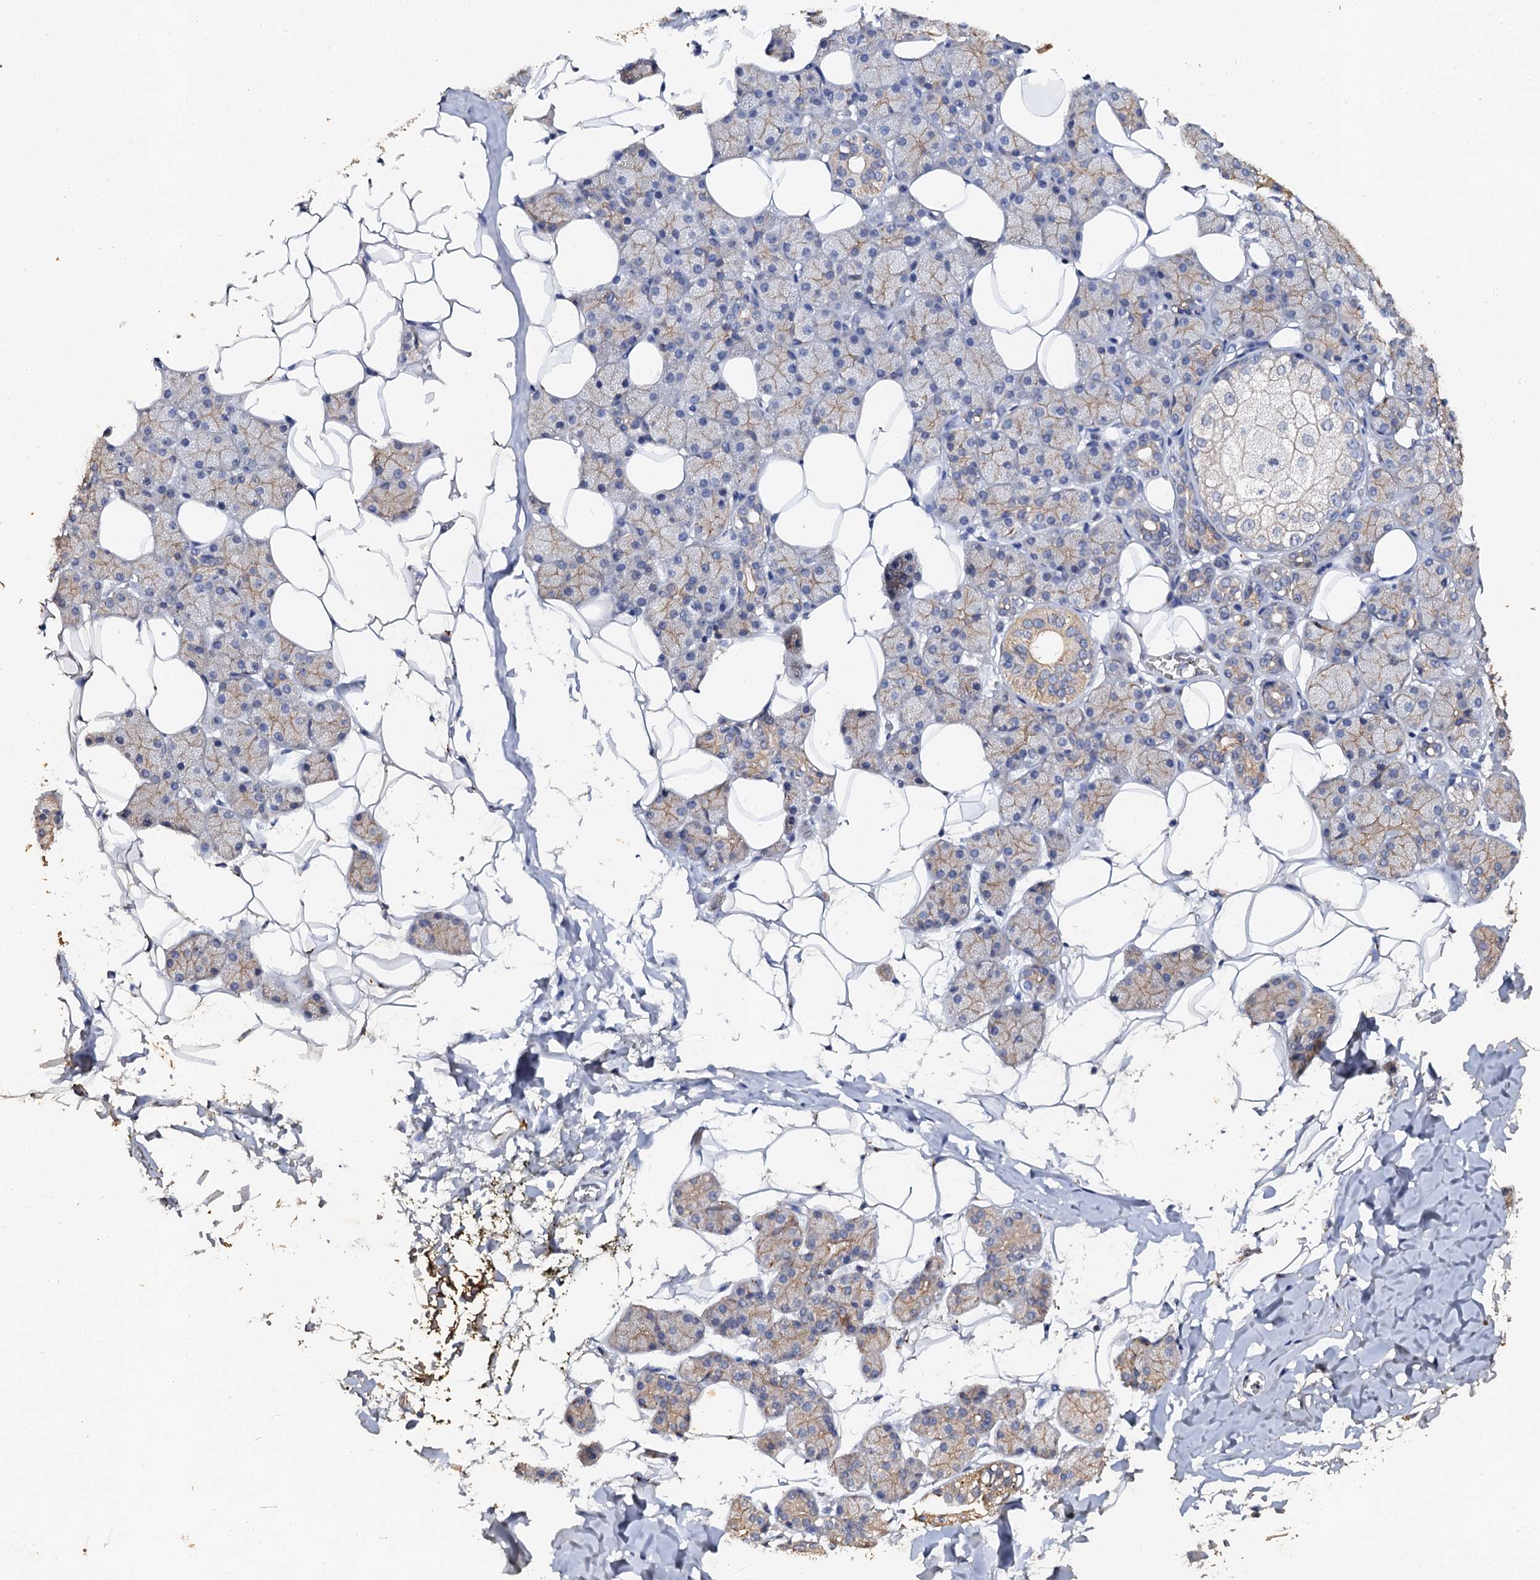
{"staining": {"intensity": "moderate", "quantity": "<25%", "location": "cytoplasmic/membranous"}, "tissue": "salivary gland", "cell_type": "Glandular cells", "image_type": "normal", "snomed": [{"axis": "morphology", "description": "Normal tissue, NOS"}, {"axis": "topography", "description": "Salivary gland"}], "caption": "Protein expression analysis of unremarkable salivary gland exhibits moderate cytoplasmic/membranous positivity in about <25% of glandular cells. Nuclei are stained in blue.", "gene": "VPS36", "patient": {"sex": "female", "age": 33}}